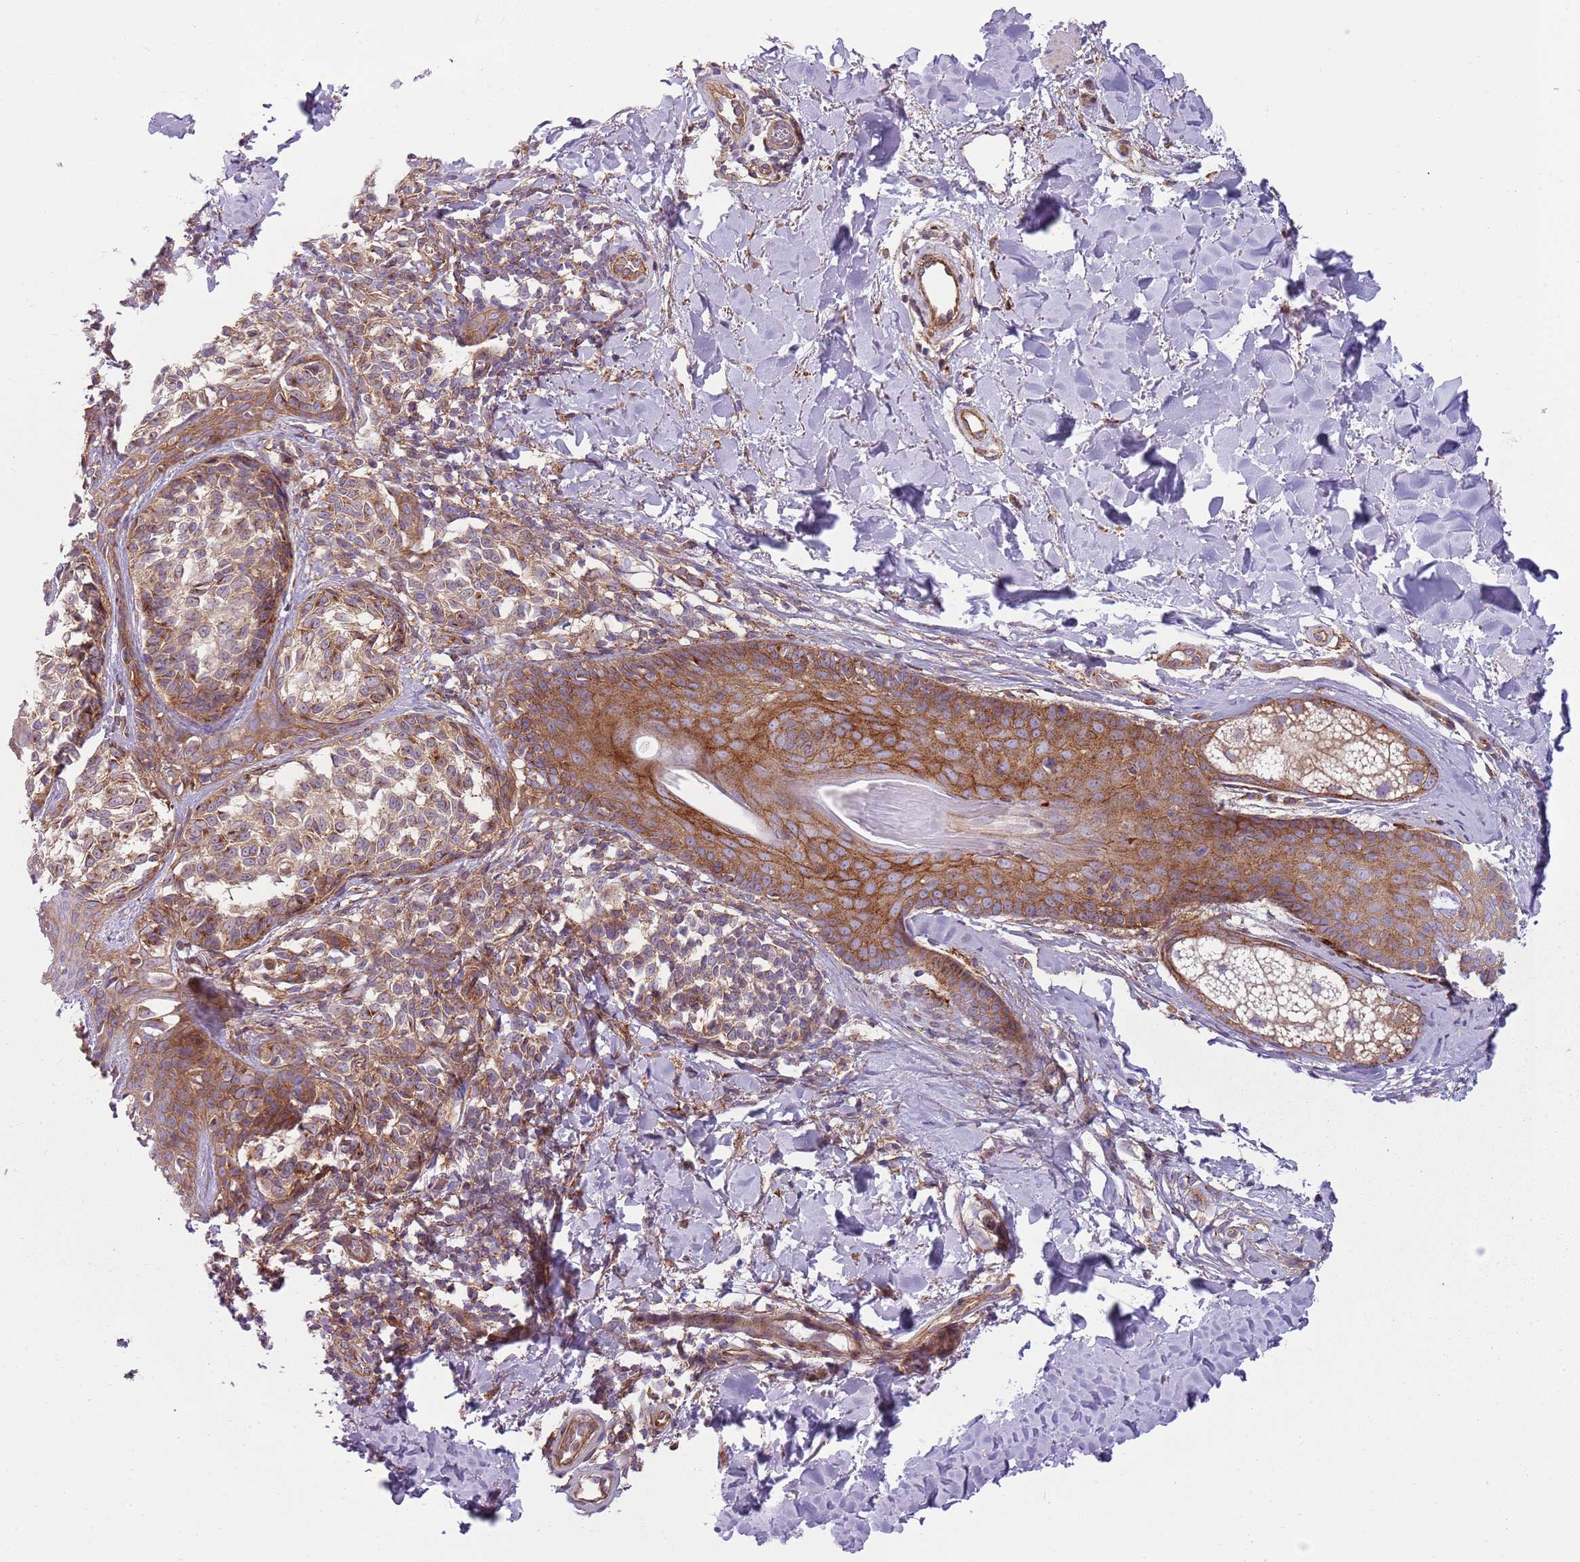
{"staining": {"intensity": "moderate", "quantity": ">75%", "location": "cytoplasmic/membranous"}, "tissue": "melanoma", "cell_type": "Tumor cells", "image_type": "cancer", "snomed": [{"axis": "morphology", "description": "Malignant melanoma, NOS"}, {"axis": "topography", "description": "Skin of upper extremity"}], "caption": "Malignant melanoma stained with a brown dye demonstrates moderate cytoplasmic/membranous positive positivity in approximately >75% of tumor cells.", "gene": "SNX1", "patient": {"sex": "male", "age": 40}}